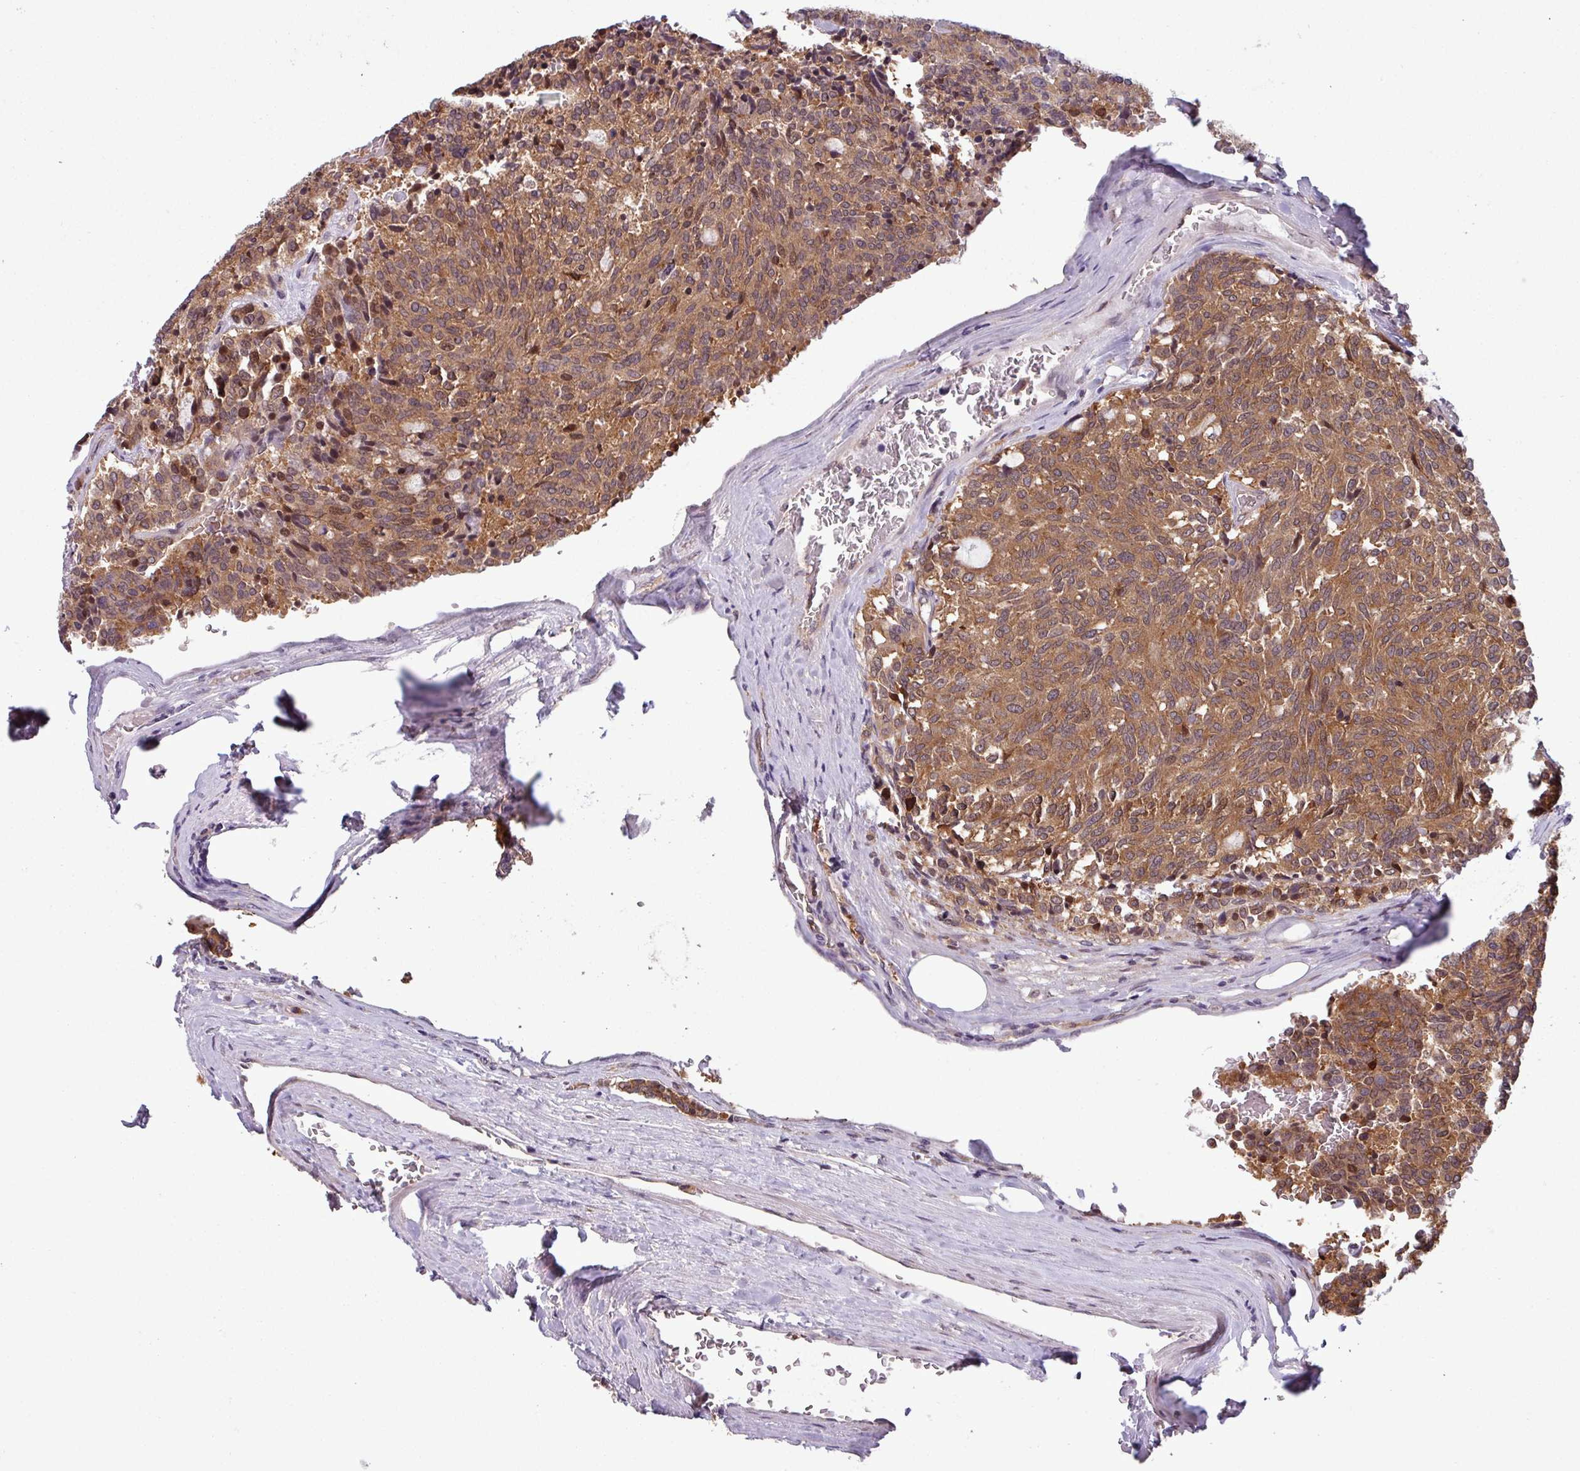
{"staining": {"intensity": "moderate", "quantity": ">75%", "location": "cytoplasmic/membranous,nuclear"}, "tissue": "carcinoid", "cell_type": "Tumor cells", "image_type": "cancer", "snomed": [{"axis": "morphology", "description": "Carcinoid, malignant, NOS"}, {"axis": "topography", "description": "Pancreas"}], "caption": "Malignant carcinoid was stained to show a protein in brown. There is medium levels of moderate cytoplasmic/membranous and nuclear staining in approximately >75% of tumor cells.", "gene": "NPFFR1", "patient": {"sex": "female", "age": 54}}